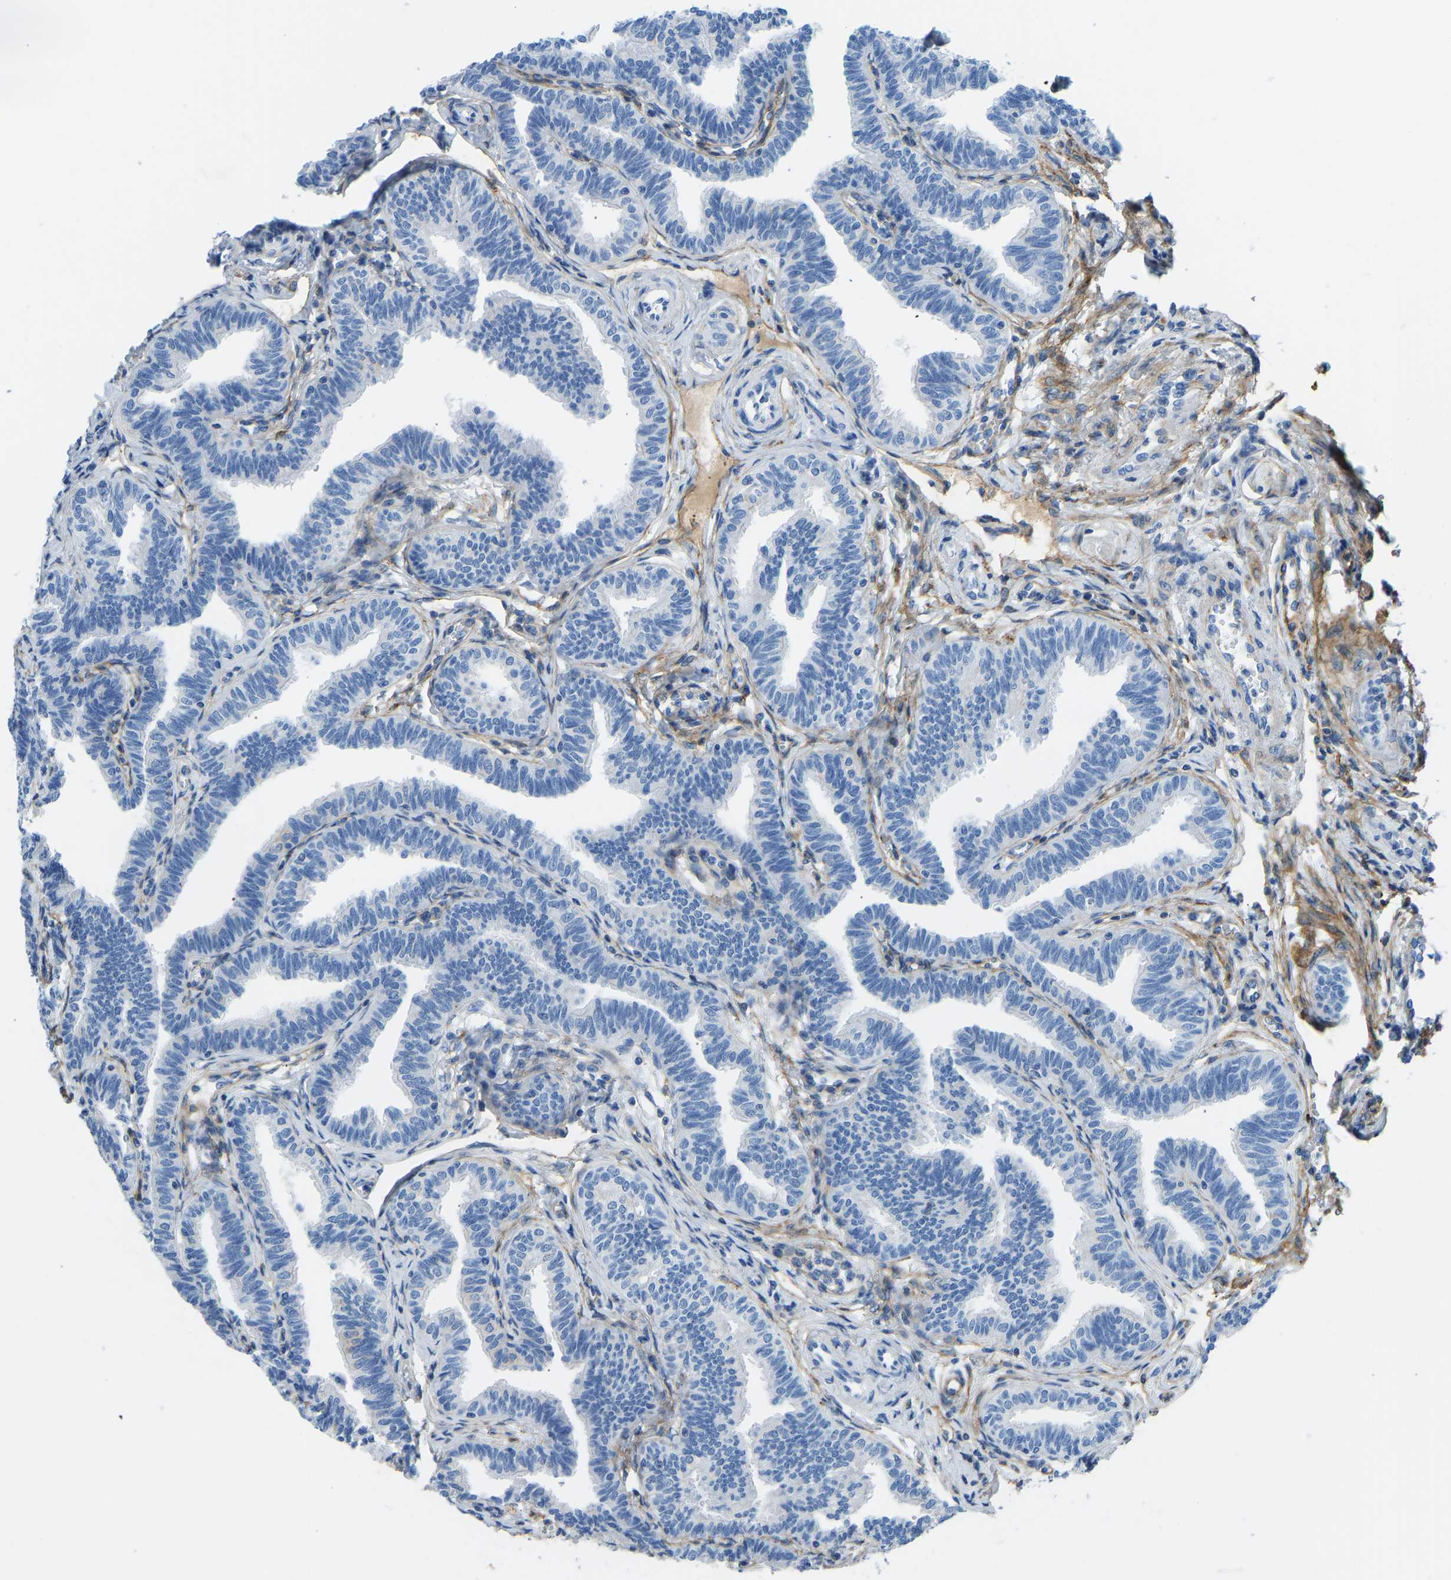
{"staining": {"intensity": "negative", "quantity": "none", "location": "none"}, "tissue": "fallopian tube", "cell_type": "Glandular cells", "image_type": "normal", "snomed": [{"axis": "morphology", "description": "Normal tissue, NOS"}, {"axis": "topography", "description": "Fallopian tube"}, {"axis": "topography", "description": "Ovary"}], "caption": "Glandular cells are negative for brown protein staining in benign fallopian tube. The staining is performed using DAB (3,3'-diaminobenzidine) brown chromogen with nuclei counter-stained in using hematoxylin.", "gene": "COL15A1", "patient": {"sex": "female", "age": 23}}